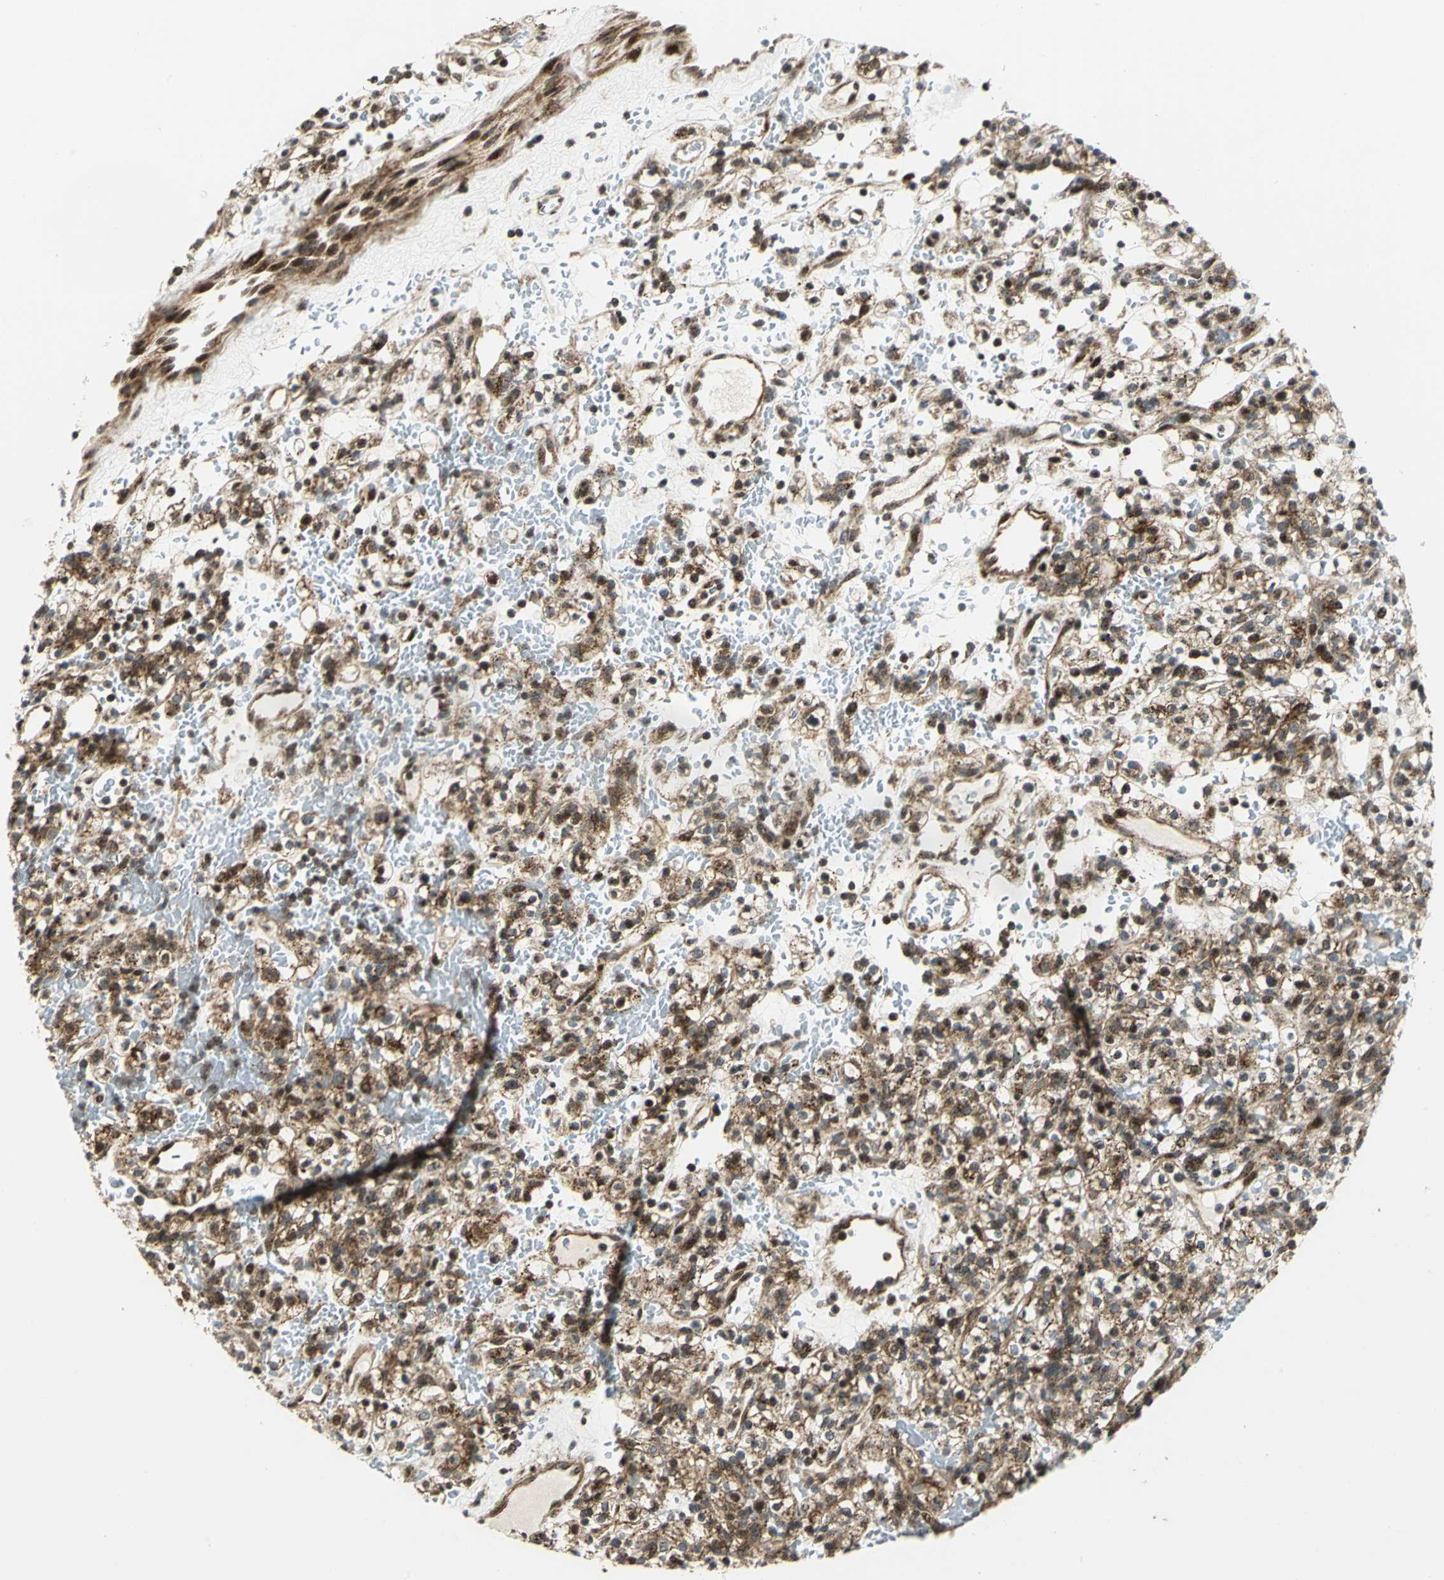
{"staining": {"intensity": "moderate", "quantity": ">75%", "location": "cytoplasmic/membranous,nuclear"}, "tissue": "renal cancer", "cell_type": "Tumor cells", "image_type": "cancer", "snomed": [{"axis": "morphology", "description": "Normal tissue, NOS"}, {"axis": "morphology", "description": "Adenocarcinoma, NOS"}, {"axis": "topography", "description": "Kidney"}], "caption": "A histopathology image of human adenocarcinoma (renal) stained for a protein demonstrates moderate cytoplasmic/membranous and nuclear brown staining in tumor cells. The staining was performed using DAB (3,3'-diaminobenzidine) to visualize the protein expression in brown, while the nuclei were stained in blue with hematoxylin (Magnification: 20x).", "gene": "ATP6V1A", "patient": {"sex": "female", "age": 72}}